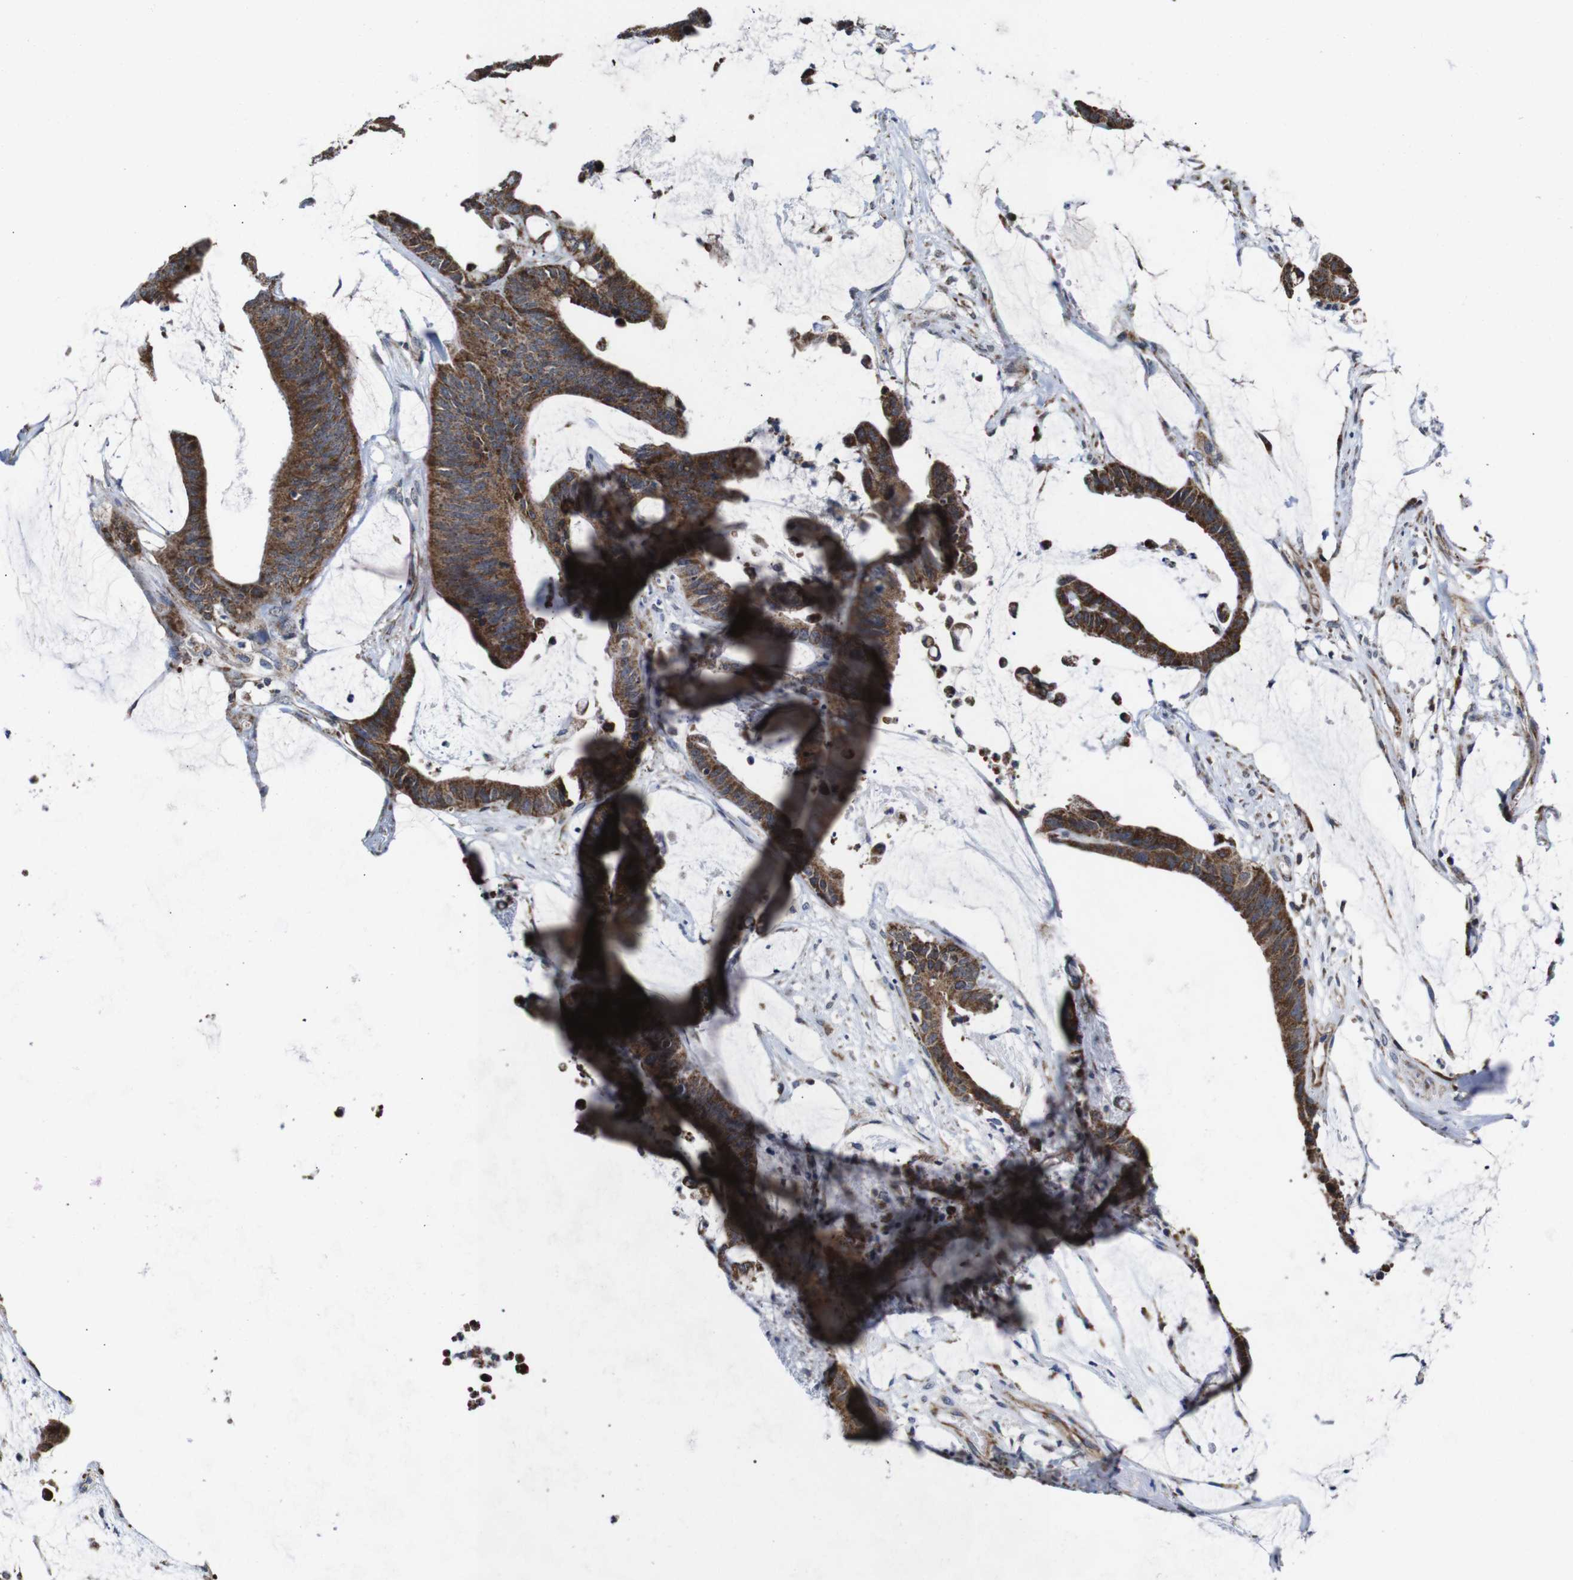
{"staining": {"intensity": "strong", "quantity": ">75%", "location": "cytoplasmic/membranous"}, "tissue": "colorectal cancer", "cell_type": "Tumor cells", "image_type": "cancer", "snomed": [{"axis": "morphology", "description": "Adenocarcinoma, NOS"}, {"axis": "topography", "description": "Rectum"}], "caption": "Protein expression analysis of adenocarcinoma (colorectal) reveals strong cytoplasmic/membranous staining in approximately >75% of tumor cells.", "gene": "C17orf80", "patient": {"sex": "female", "age": 66}}